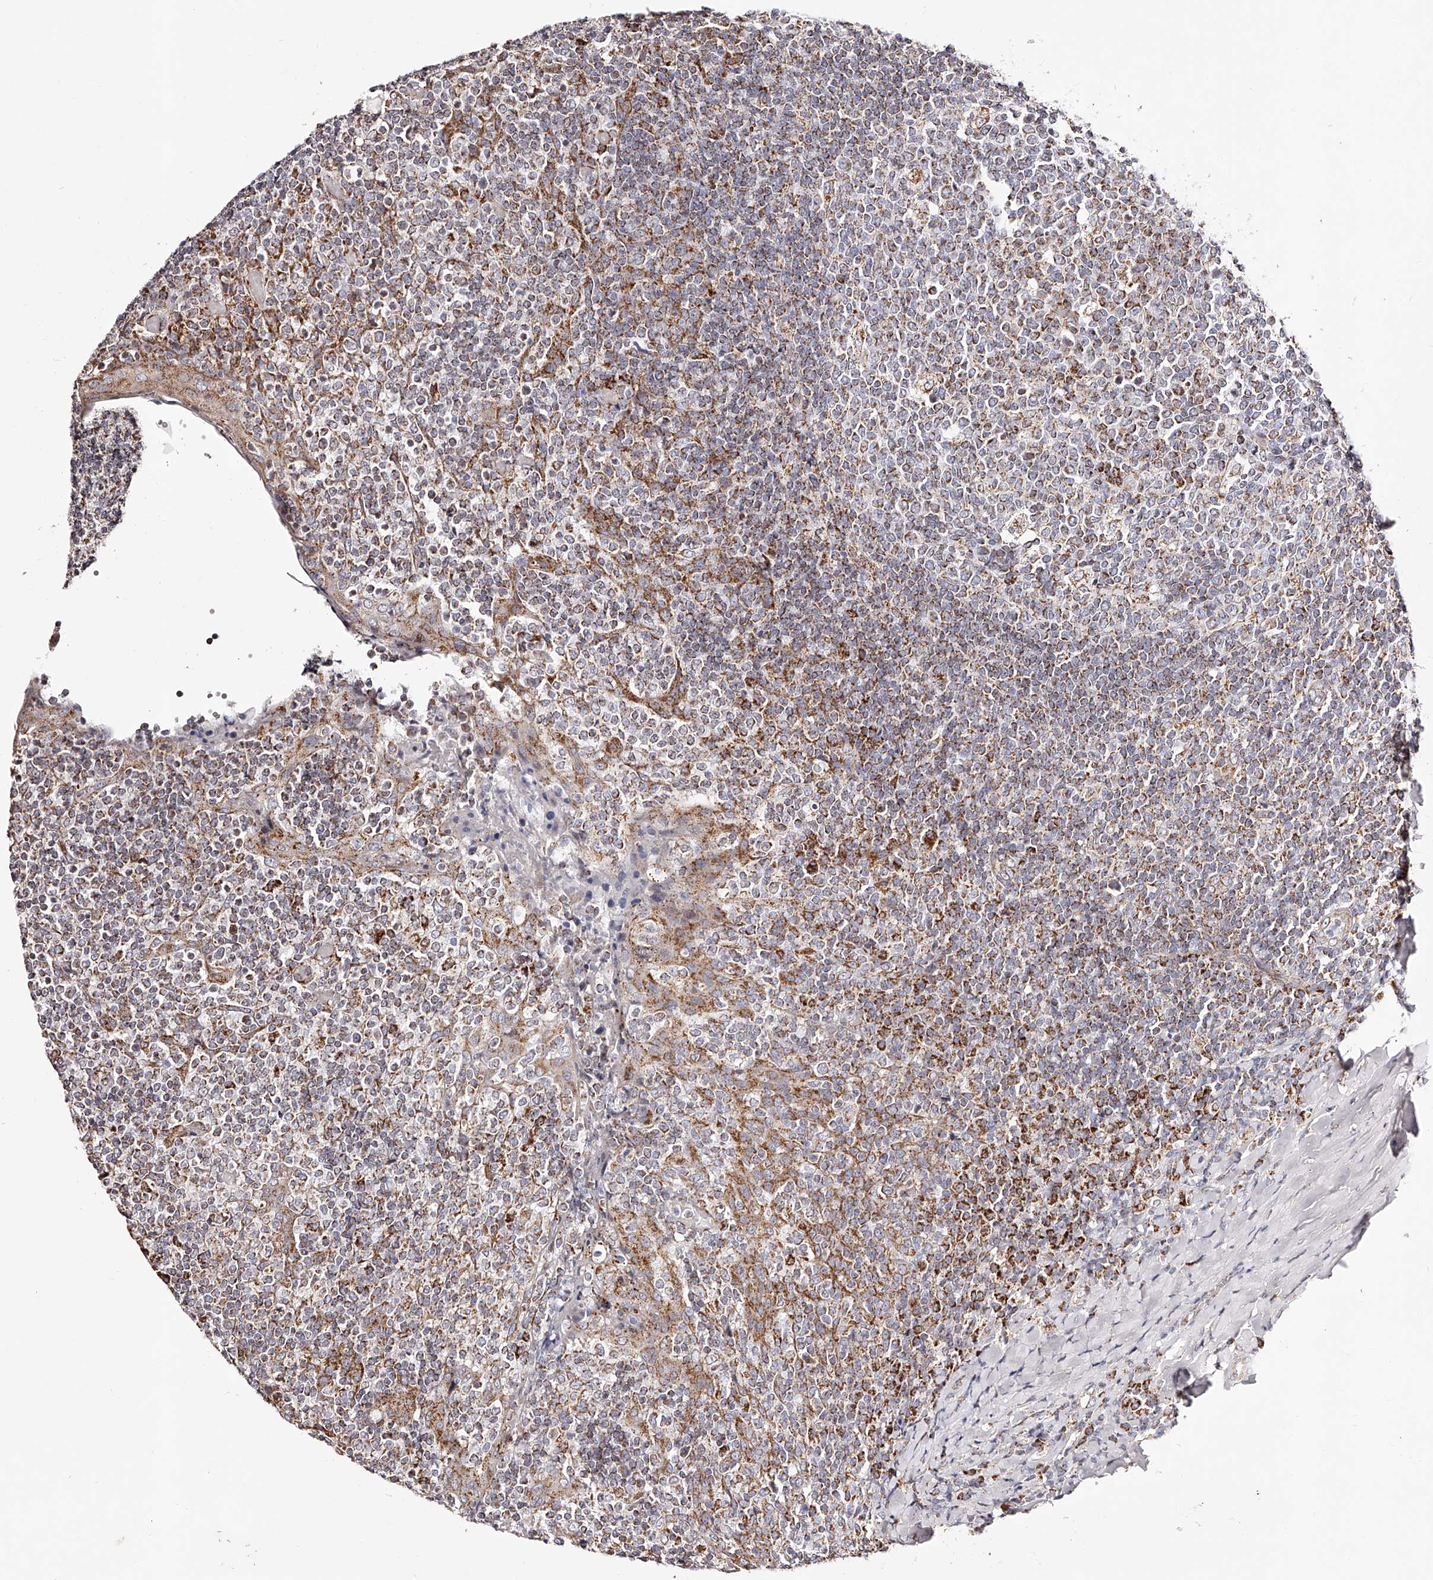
{"staining": {"intensity": "strong", "quantity": "25%-75%", "location": "cytoplasmic/membranous"}, "tissue": "tonsil", "cell_type": "Germinal center cells", "image_type": "normal", "snomed": [{"axis": "morphology", "description": "Normal tissue, NOS"}, {"axis": "topography", "description": "Tonsil"}], "caption": "A brown stain shows strong cytoplasmic/membranous staining of a protein in germinal center cells of normal tonsil. (Stains: DAB in brown, nuclei in blue, Microscopy: brightfield microscopy at high magnification).", "gene": "NDUFV3", "patient": {"sex": "female", "age": 19}}